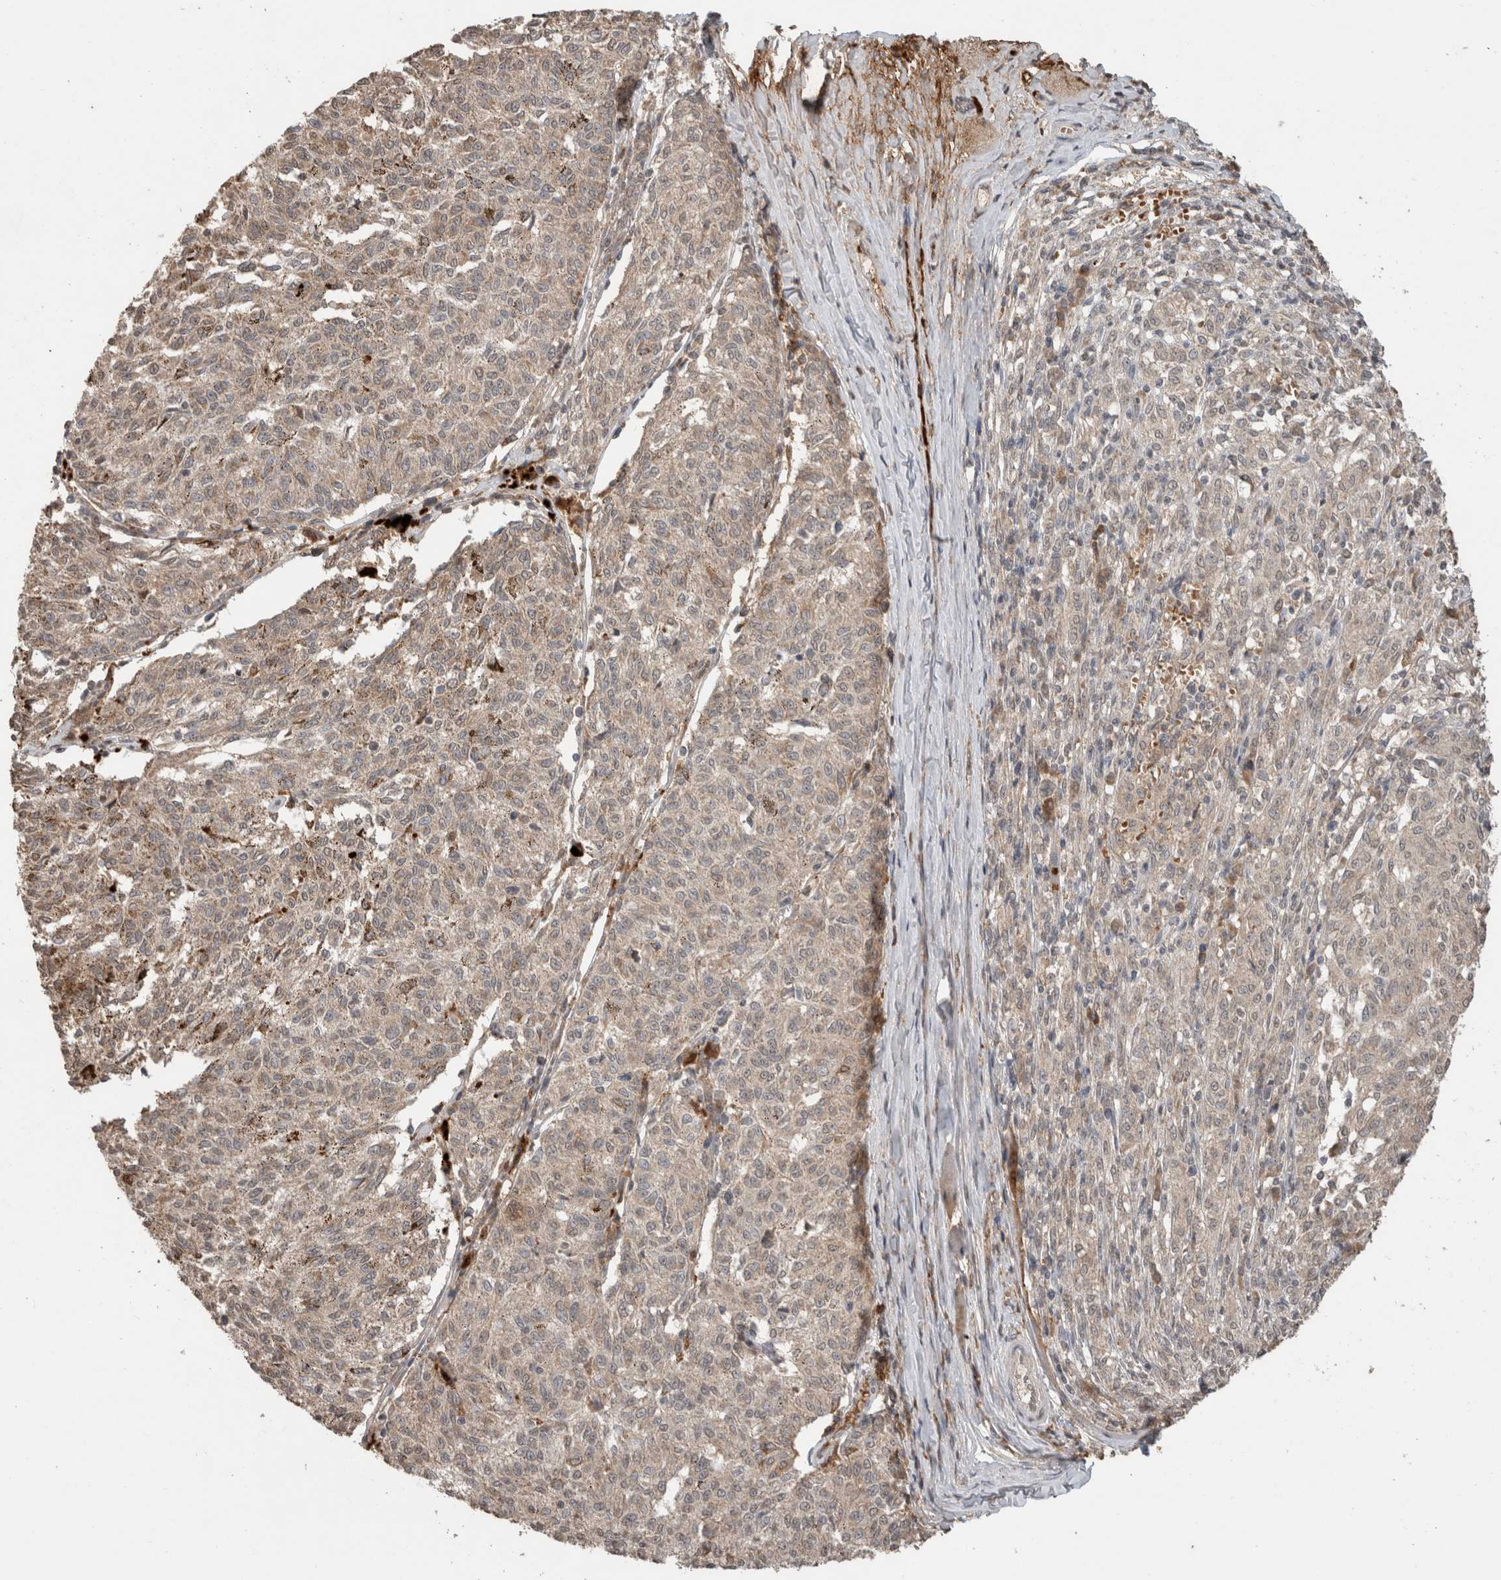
{"staining": {"intensity": "weak", "quantity": ">75%", "location": "cytoplasmic/membranous"}, "tissue": "melanoma", "cell_type": "Tumor cells", "image_type": "cancer", "snomed": [{"axis": "morphology", "description": "Malignant melanoma, NOS"}, {"axis": "topography", "description": "Skin"}], "caption": "Brown immunohistochemical staining in human malignant melanoma reveals weak cytoplasmic/membranous expression in approximately >75% of tumor cells. (IHC, brightfield microscopy, high magnification).", "gene": "FAM3A", "patient": {"sex": "female", "age": 72}}